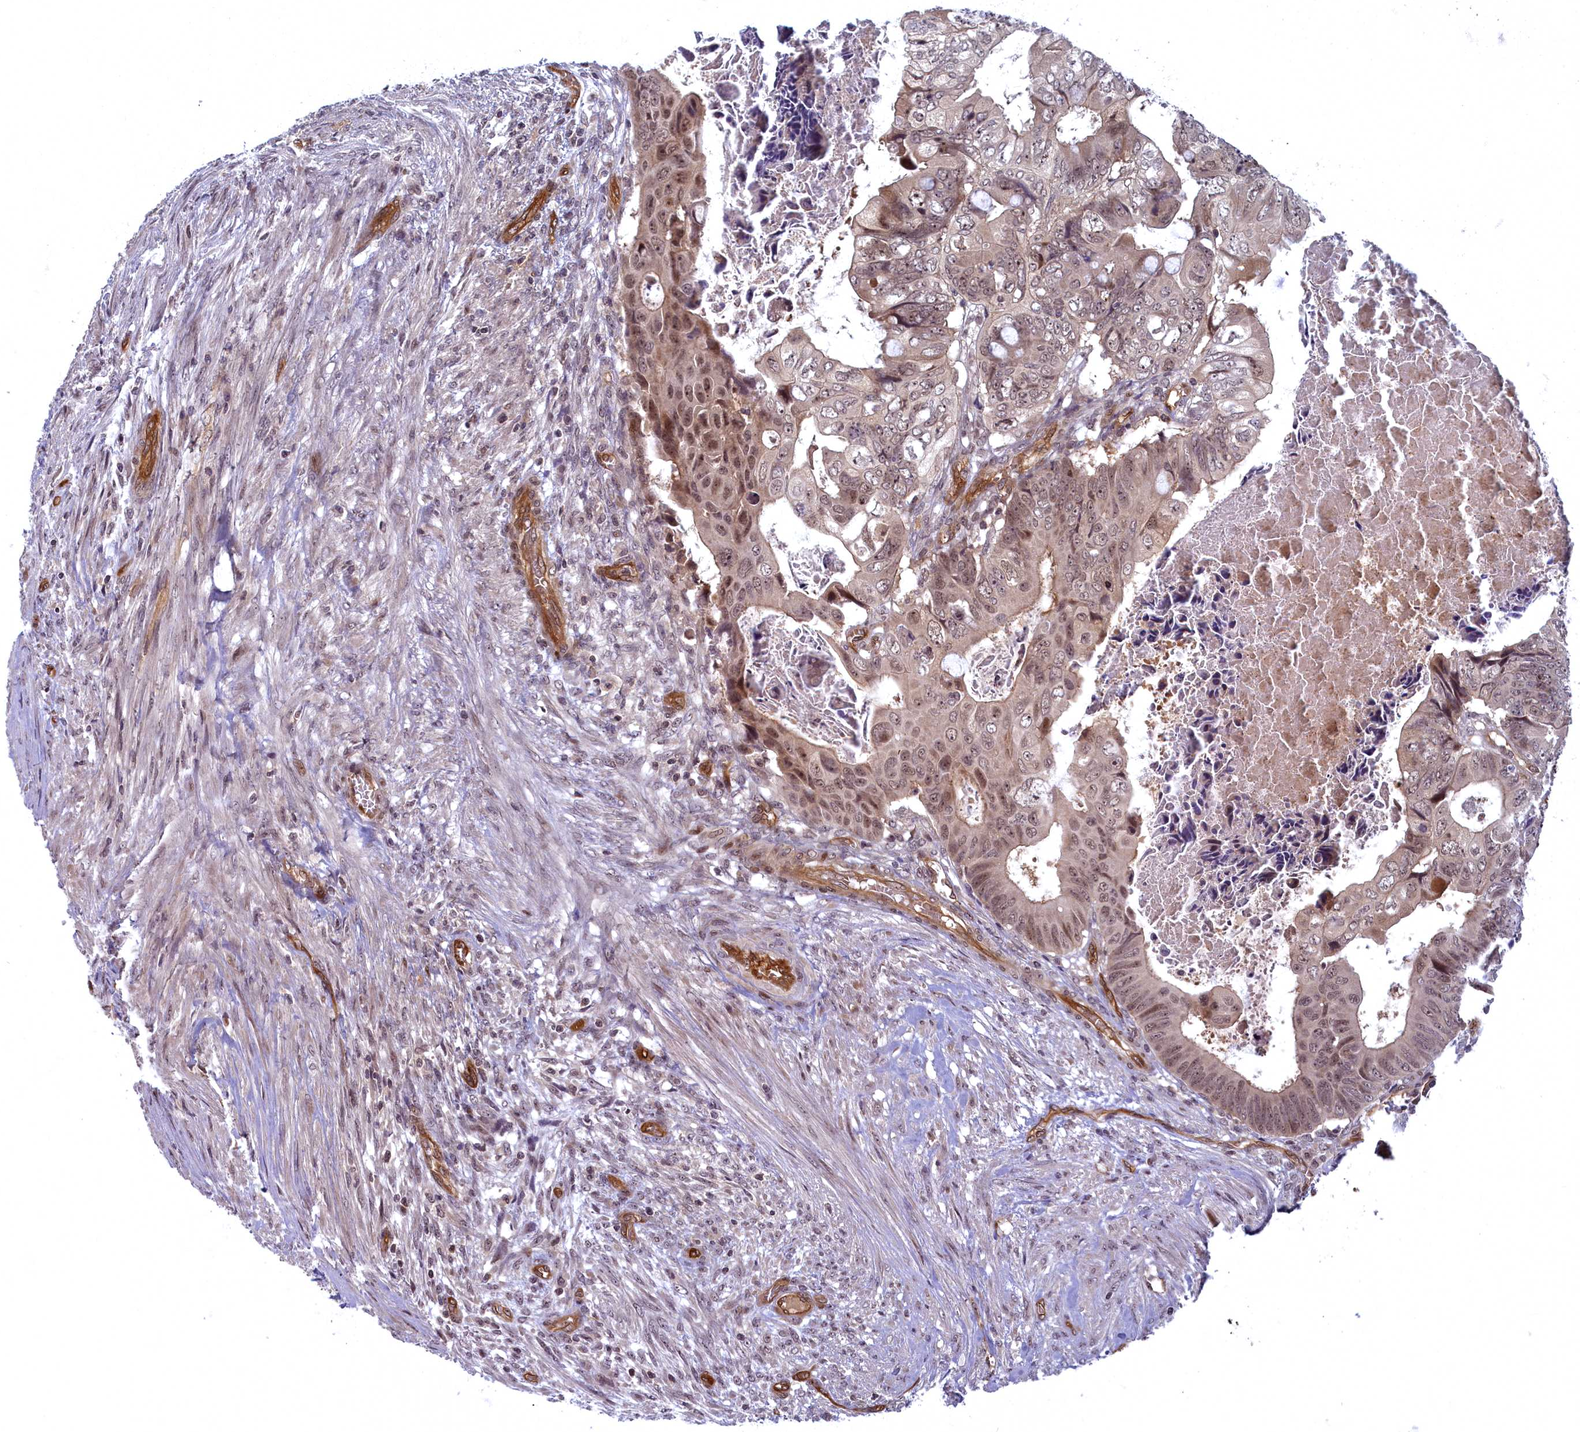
{"staining": {"intensity": "moderate", "quantity": ">75%", "location": "nuclear"}, "tissue": "colorectal cancer", "cell_type": "Tumor cells", "image_type": "cancer", "snomed": [{"axis": "morphology", "description": "Adenocarcinoma, NOS"}, {"axis": "topography", "description": "Rectum"}], "caption": "Brown immunohistochemical staining in human adenocarcinoma (colorectal) reveals moderate nuclear staining in approximately >75% of tumor cells. Using DAB (3,3'-diaminobenzidine) (brown) and hematoxylin (blue) stains, captured at high magnification using brightfield microscopy.", "gene": "SNRK", "patient": {"sex": "female", "age": 78}}